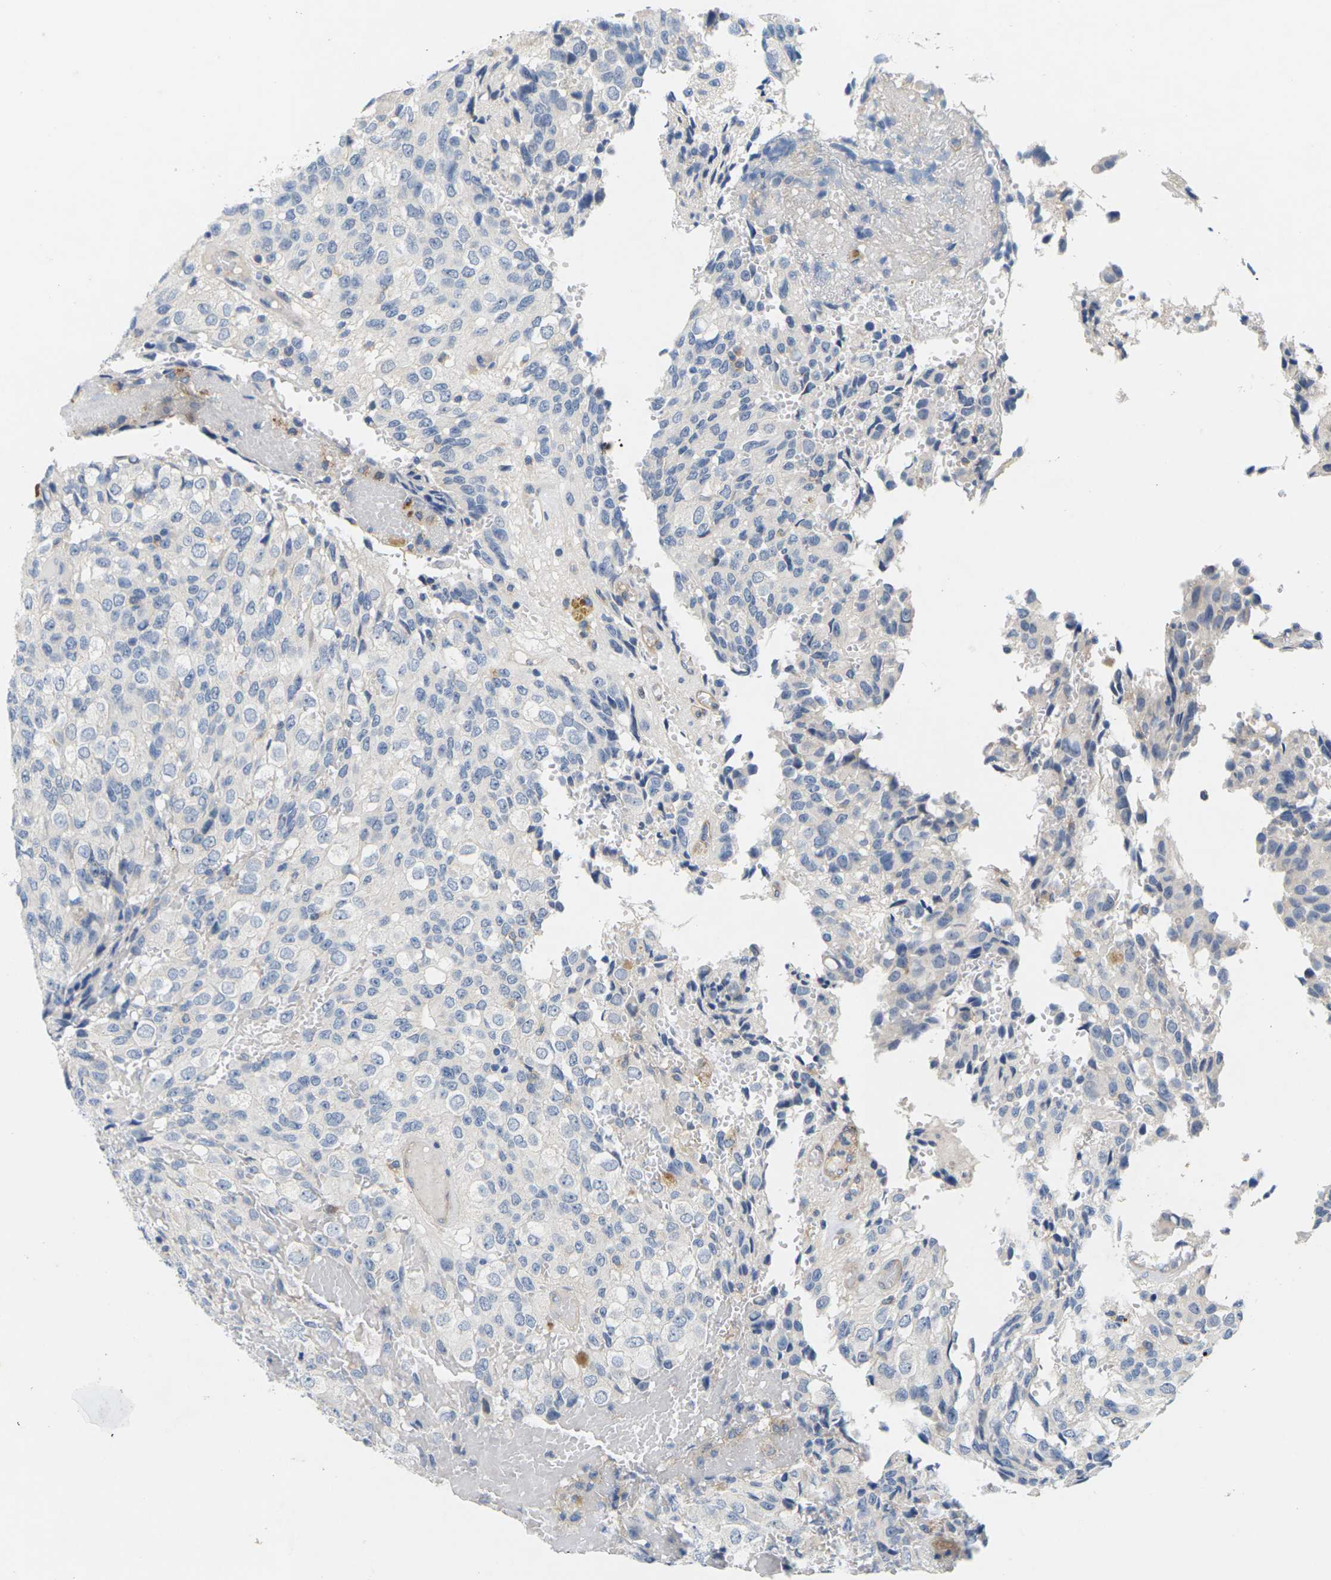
{"staining": {"intensity": "negative", "quantity": "none", "location": "none"}, "tissue": "glioma", "cell_type": "Tumor cells", "image_type": "cancer", "snomed": [{"axis": "morphology", "description": "Glioma, malignant, High grade"}, {"axis": "topography", "description": "Brain"}], "caption": "Immunohistochemistry histopathology image of neoplastic tissue: high-grade glioma (malignant) stained with DAB (3,3'-diaminobenzidine) reveals no significant protein expression in tumor cells. (DAB (3,3'-diaminobenzidine) immunohistochemistry, high magnification).", "gene": "ITGA5", "patient": {"sex": "male", "age": 32}}